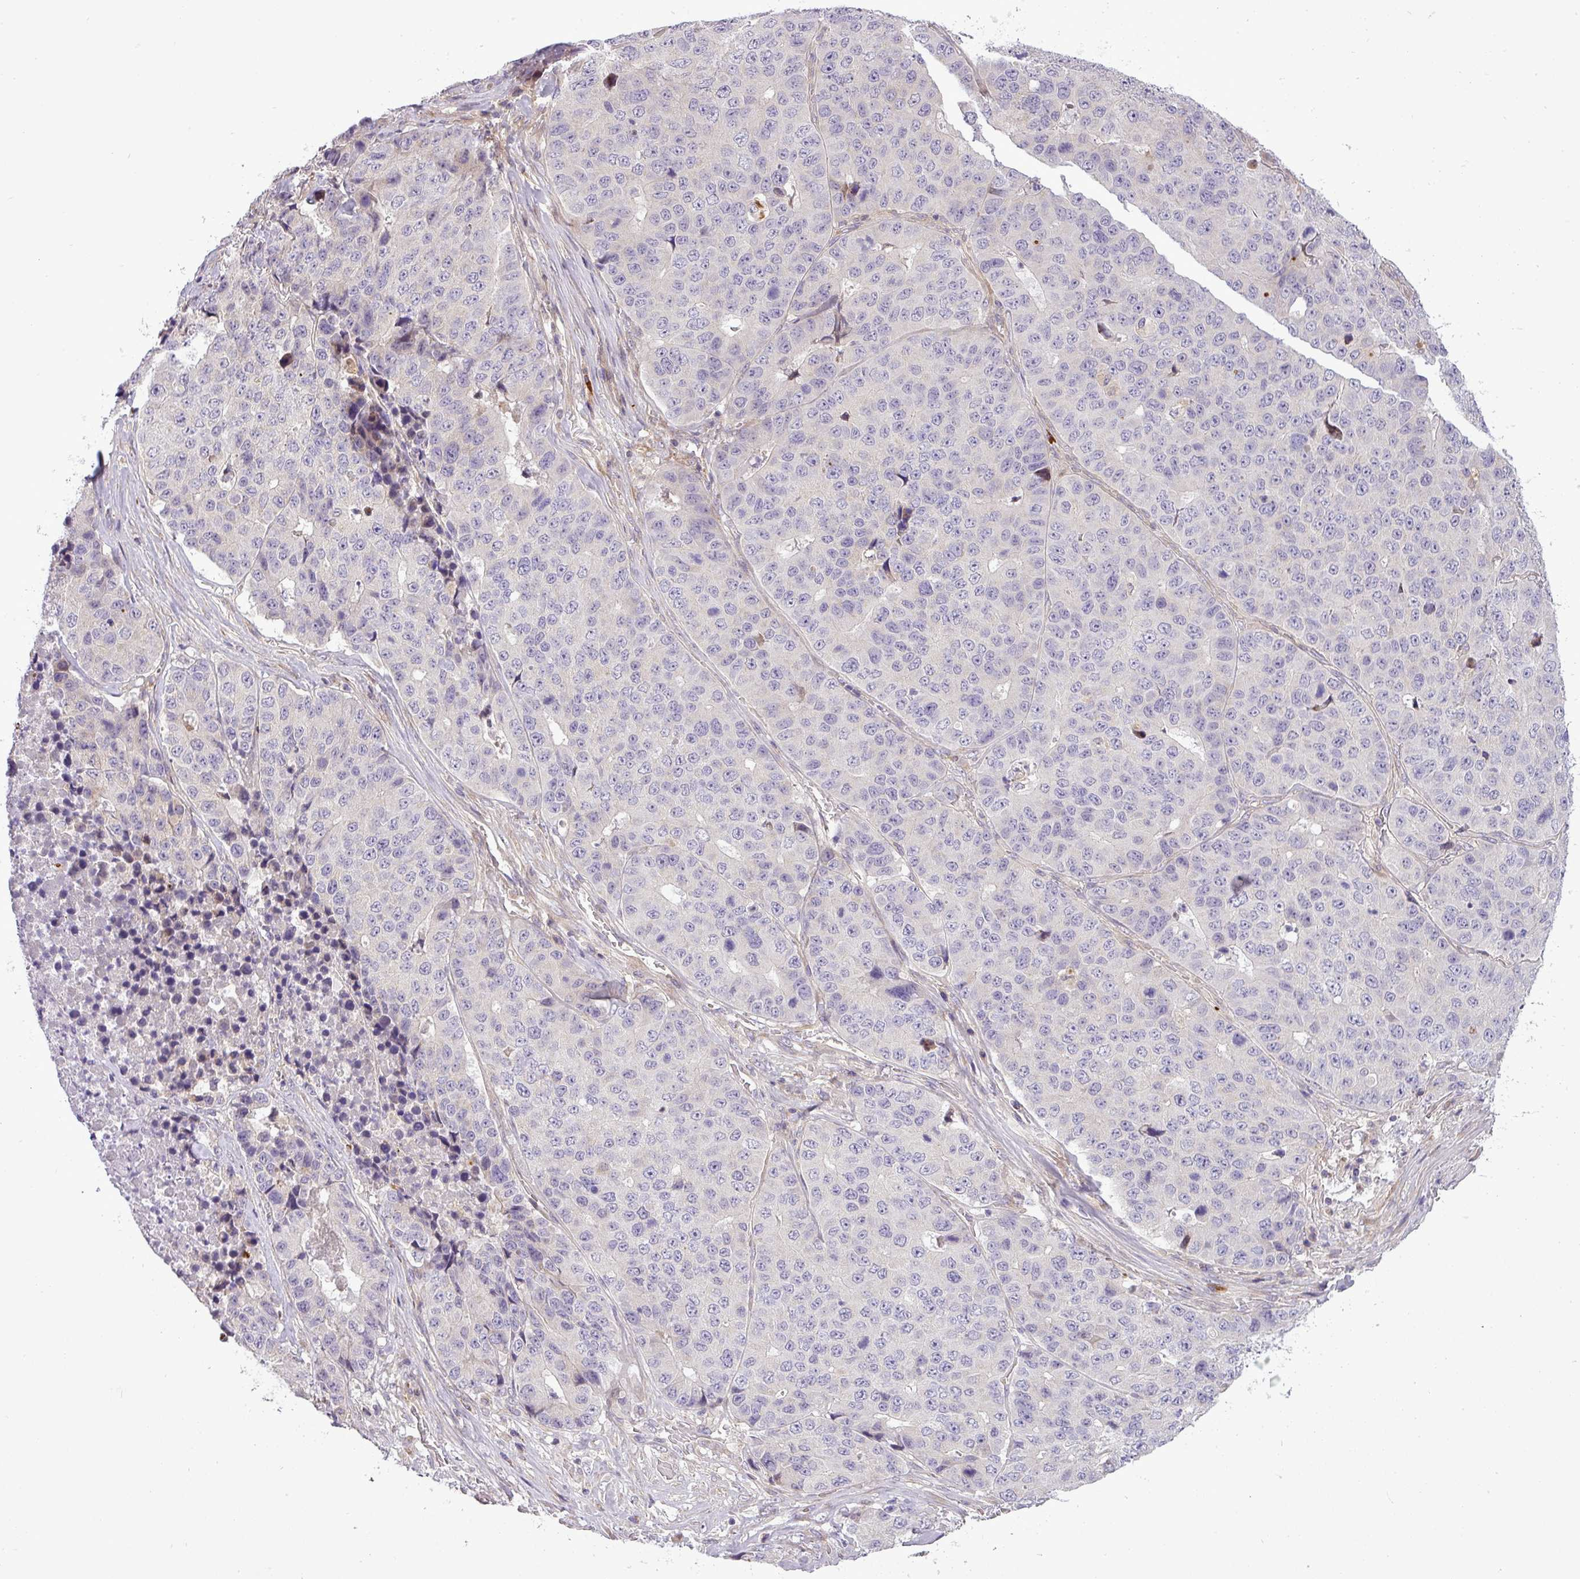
{"staining": {"intensity": "negative", "quantity": "none", "location": "none"}, "tissue": "stomach cancer", "cell_type": "Tumor cells", "image_type": "cancer", "snomed": [{"axis": "morphology", "description": "Adenocarcinoma, NOS"}, {"axis": "topography", "description": "Stomach"}], "caption": "This is an immunohistochemistry histopathology image of stomach adenocarcinoma. There is no expression in tumor cells.", "gene": "ZDHHC1", "patient": {"sex": "male", "age": 71}}